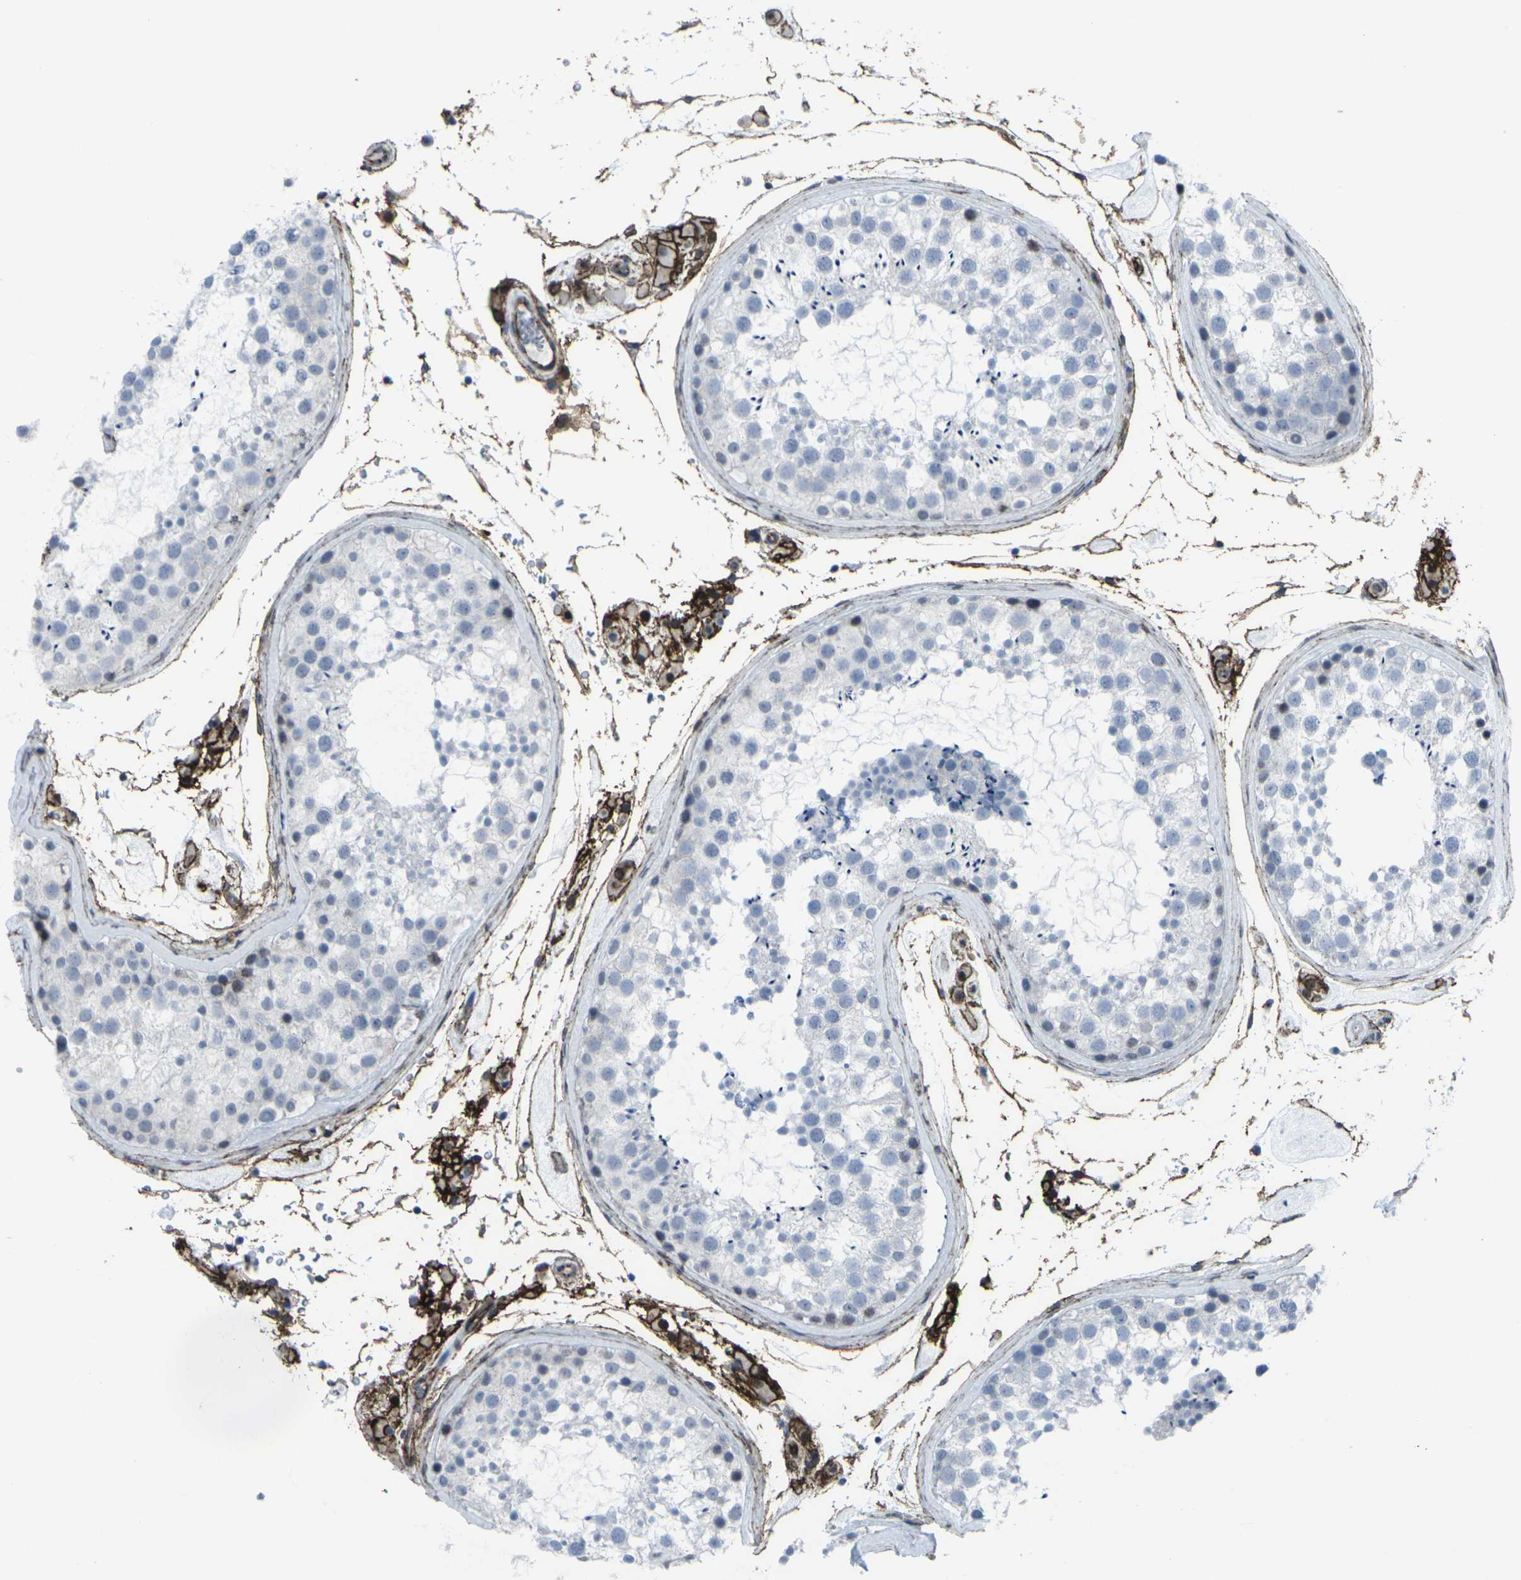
{"staining": {"intensity": "negative", "quantity": "none", "location": "none"}, "tissue": "testis", "cell_type": "Cells in seminiferous ducts", "image_type": "normal", "snomed": [{"axis": "morphology", "description": "Normal tissue, NOS"}, {"axis": "topography", "description": "Testis"}], "caption": "Human testis stained for a protein using immunohistochemistry exhibits no expression in cells in seminiferous ducts.", "gene": "CDH11", "patient": {"sex": "male", "age": 46}}